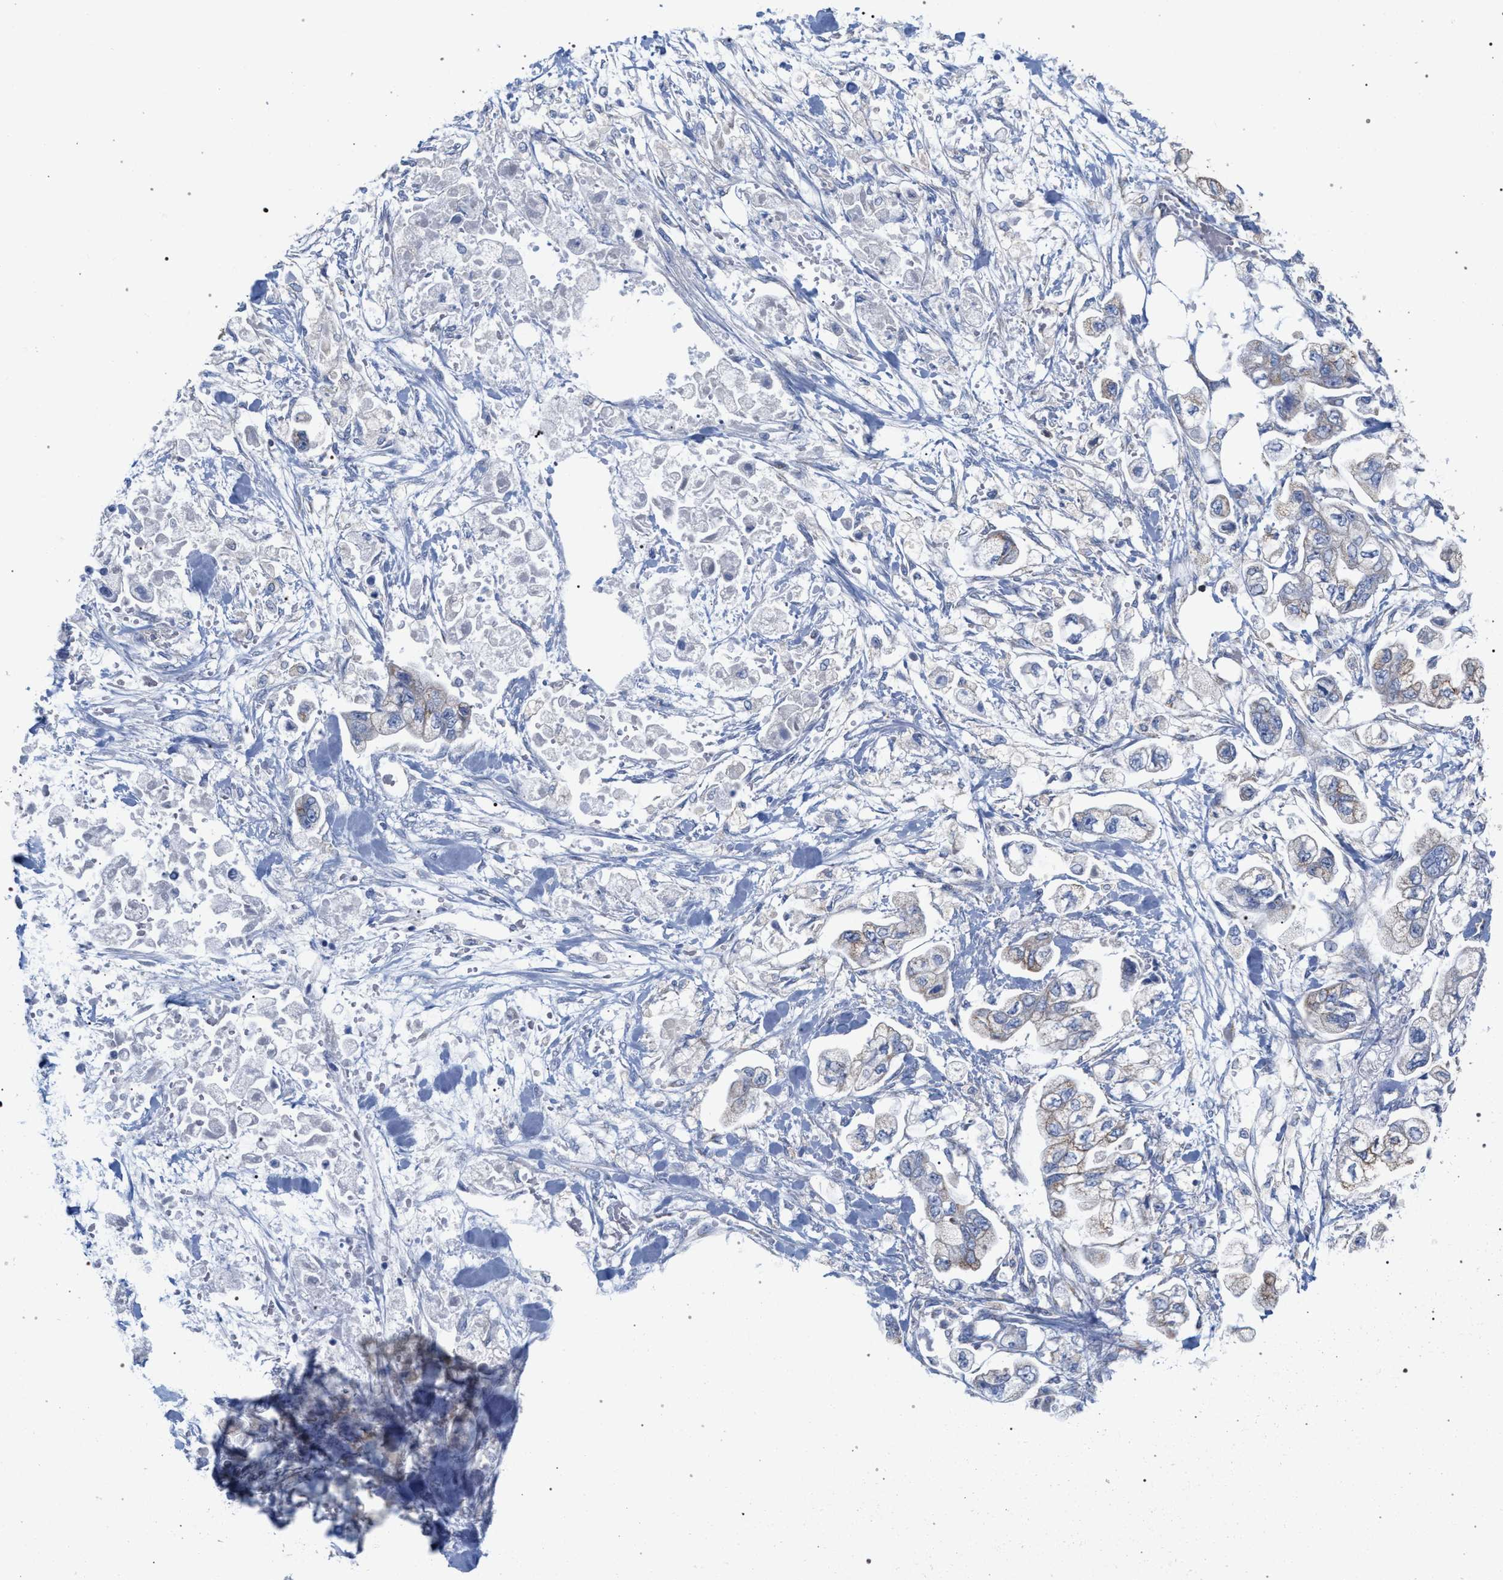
{"staining": {"intensity": "moderate", "quantity": "25%-75%", "location": "cytoplasmic/membranous"}, "tissue": "stomach cancer", "cell_type": "Tumor cells", "image_type": "cancer", "snomed": [{"axis": "morphology", "description": "Normal tissue, NOS"}, {"axis": "morphology", "description": "Adenocarcinoma, NOS"}, {"axis": "topography", "description": "Stomach"}], "caption": "Protein staining of stomach cancer (adenocarcinoma) tissue demonstrates moderate cytoplasmic/membranous staining in about 25%-75% of tumor cells. (DAB IHC, brown staining for protein, blue staining for nuclei).", "gene": "ECI2", "patient": {"sex": "male", "age": 62}}